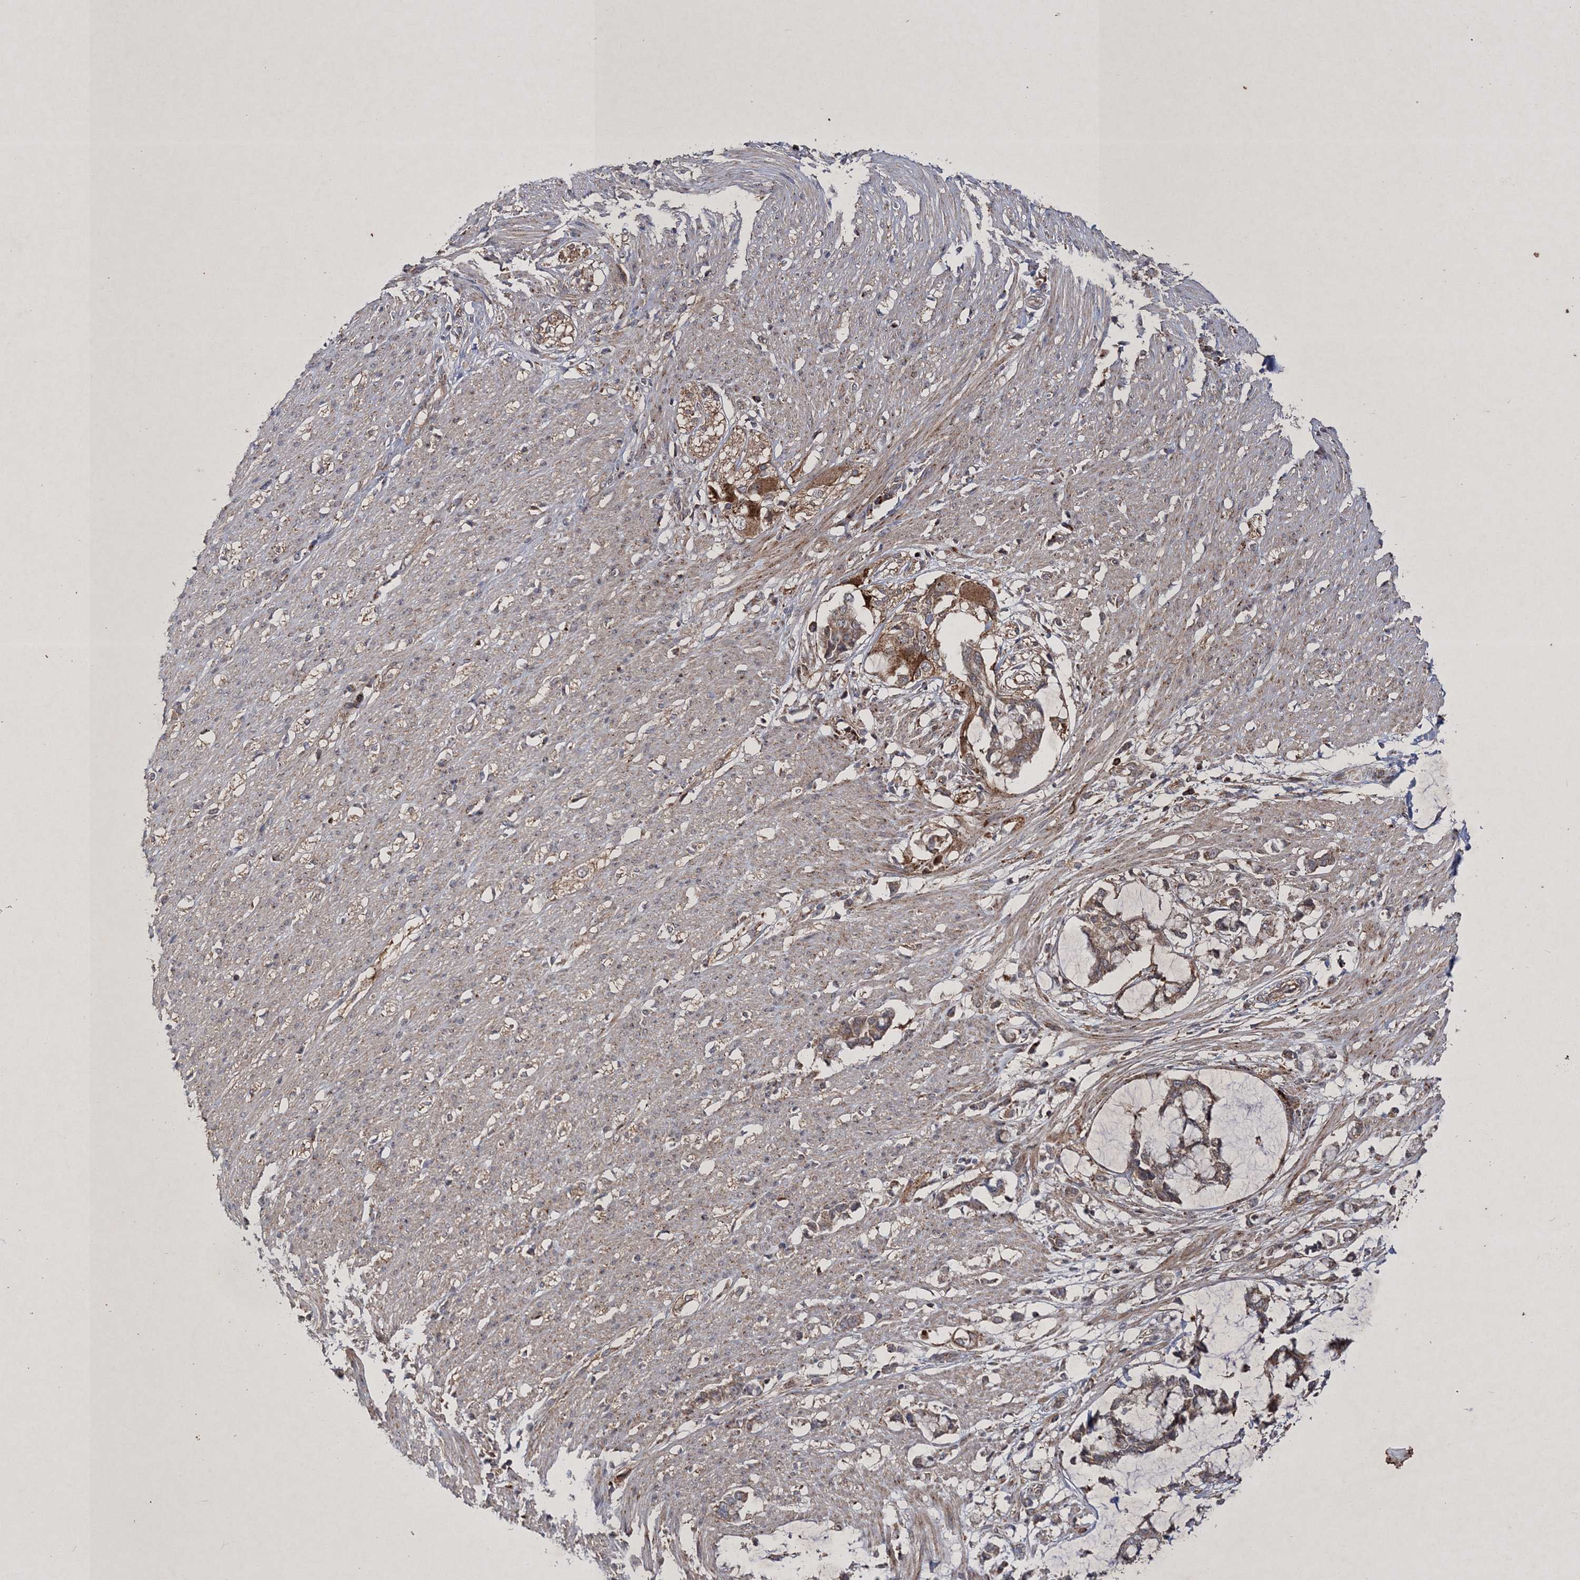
{"staining": {"intensity": "weak", "quantity": "<25%", "location": "cytoplasmic/membranous"}, "tissue": "smooth muscle", "cell_type": "Smooth muscle cells", "image_type": "normal", "snomed": [{"axis": "morphology", "description": "Normal tissue, NOS"}, {"axis": "morphology", "description": "Adenocarcinoma, NOS"}, {"axis": "topography", "description": "Colon"}, {"axis": "topography", "description": "Peripheral nerve tissue"}], "caption": "DAB (3,3'-diaminobenzidine) immunohistochemical staining of normal human smooth muscle shows no significant staining in smooth muscle cells.", "gene": "SCRN3", "patient": {"sex": "male", "age": 14}}